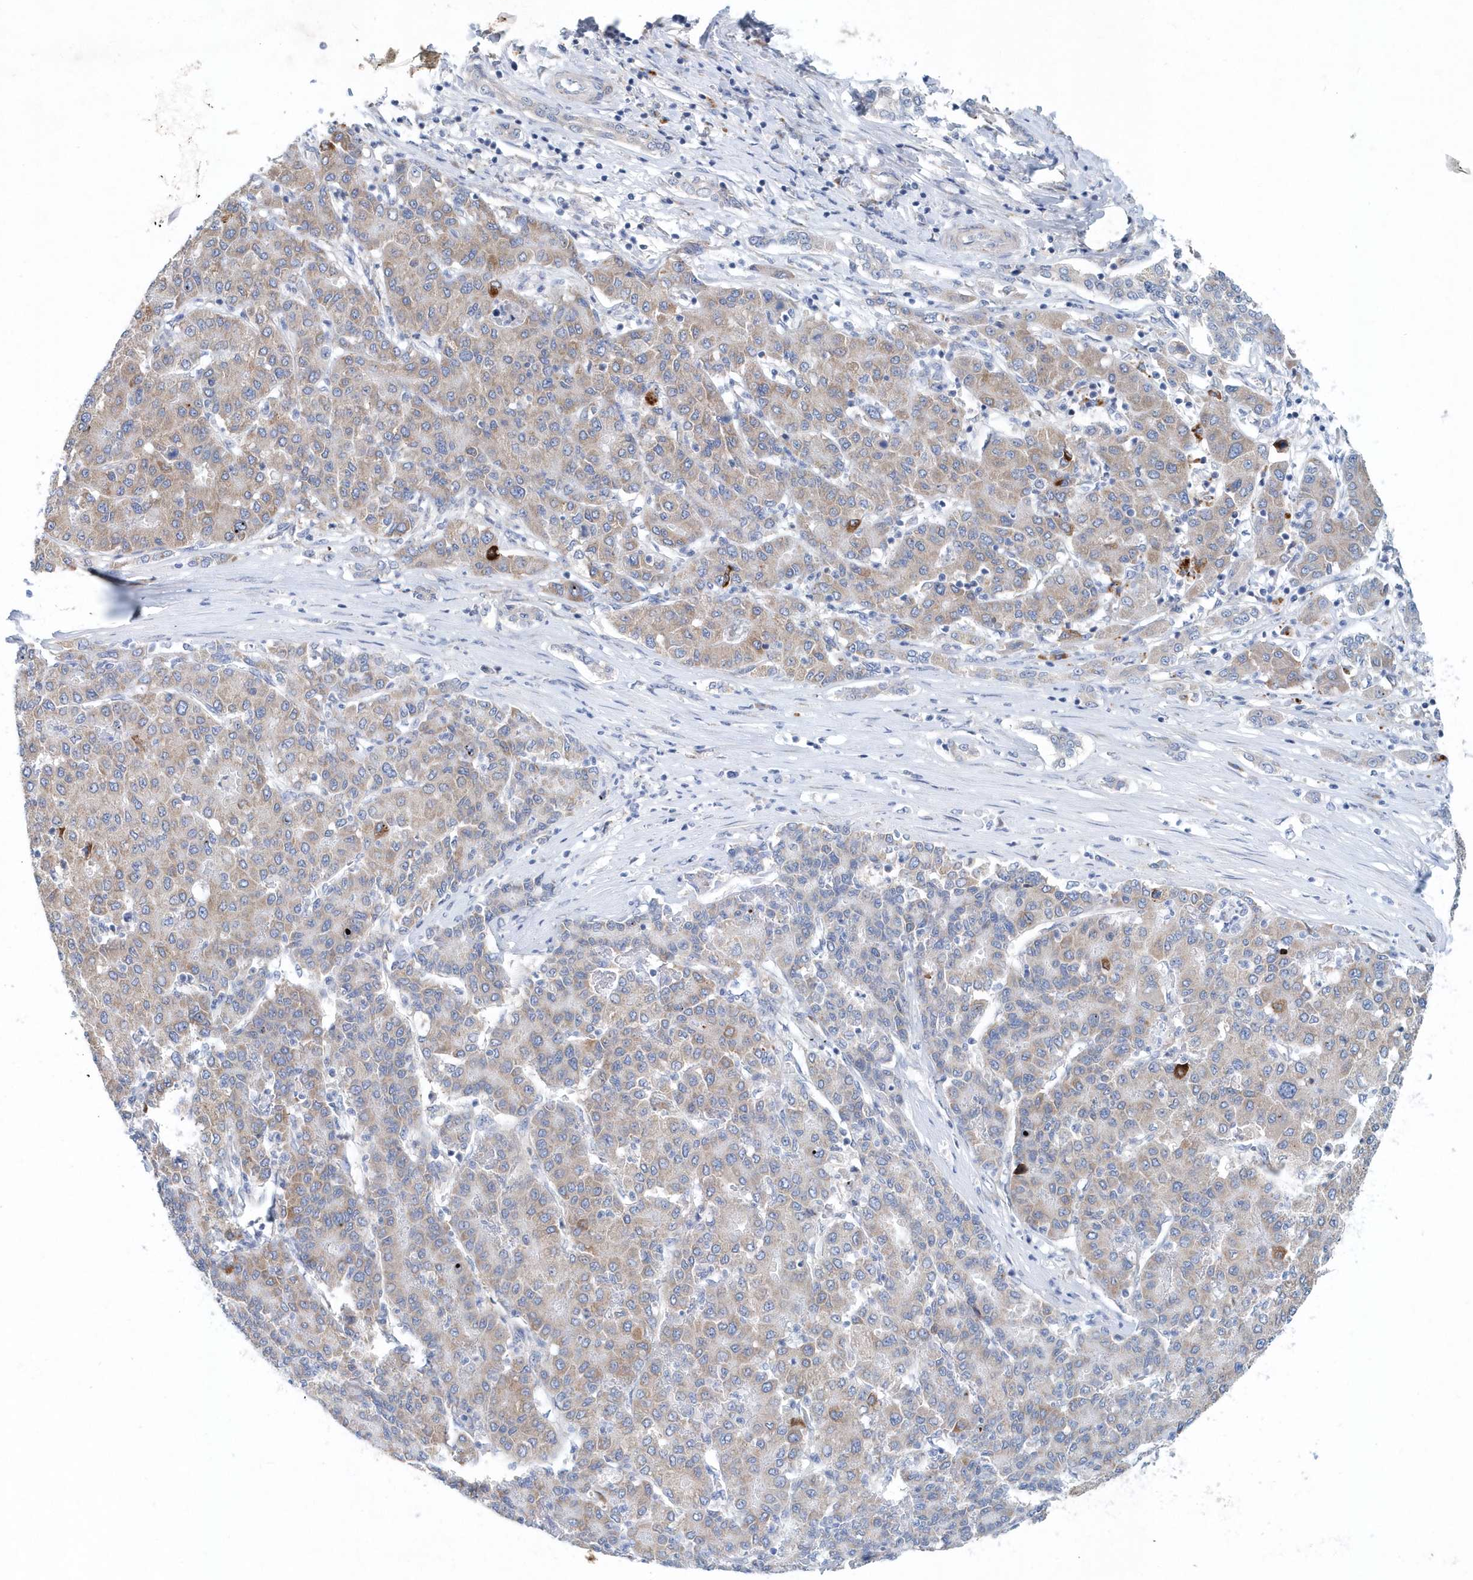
{"staining": {"intensity": "weak", "quantity": "25%-75%", "location": "cytoplasmic/membranous"}, "tissue": "liver cancer", "cell_type": "Tumor cells", "image_type": "cancer", "snomed": [{"axis": "morphology", "description": "Carcinoma, Hepatocellular, NOS"}, {"axis": "topography", "description": "Liver"}], "caption": "Immunohistochemical staining of liver cancer (hepatocellular carcinoma) reveals weak cytoplasmic/membranous protein expression in approximately 25%-75% of tumor cells. (IHC, brightfield microscopy, high magnification).", "gene": "PFN2", "patient": {"sex": "male", "age": 65}}